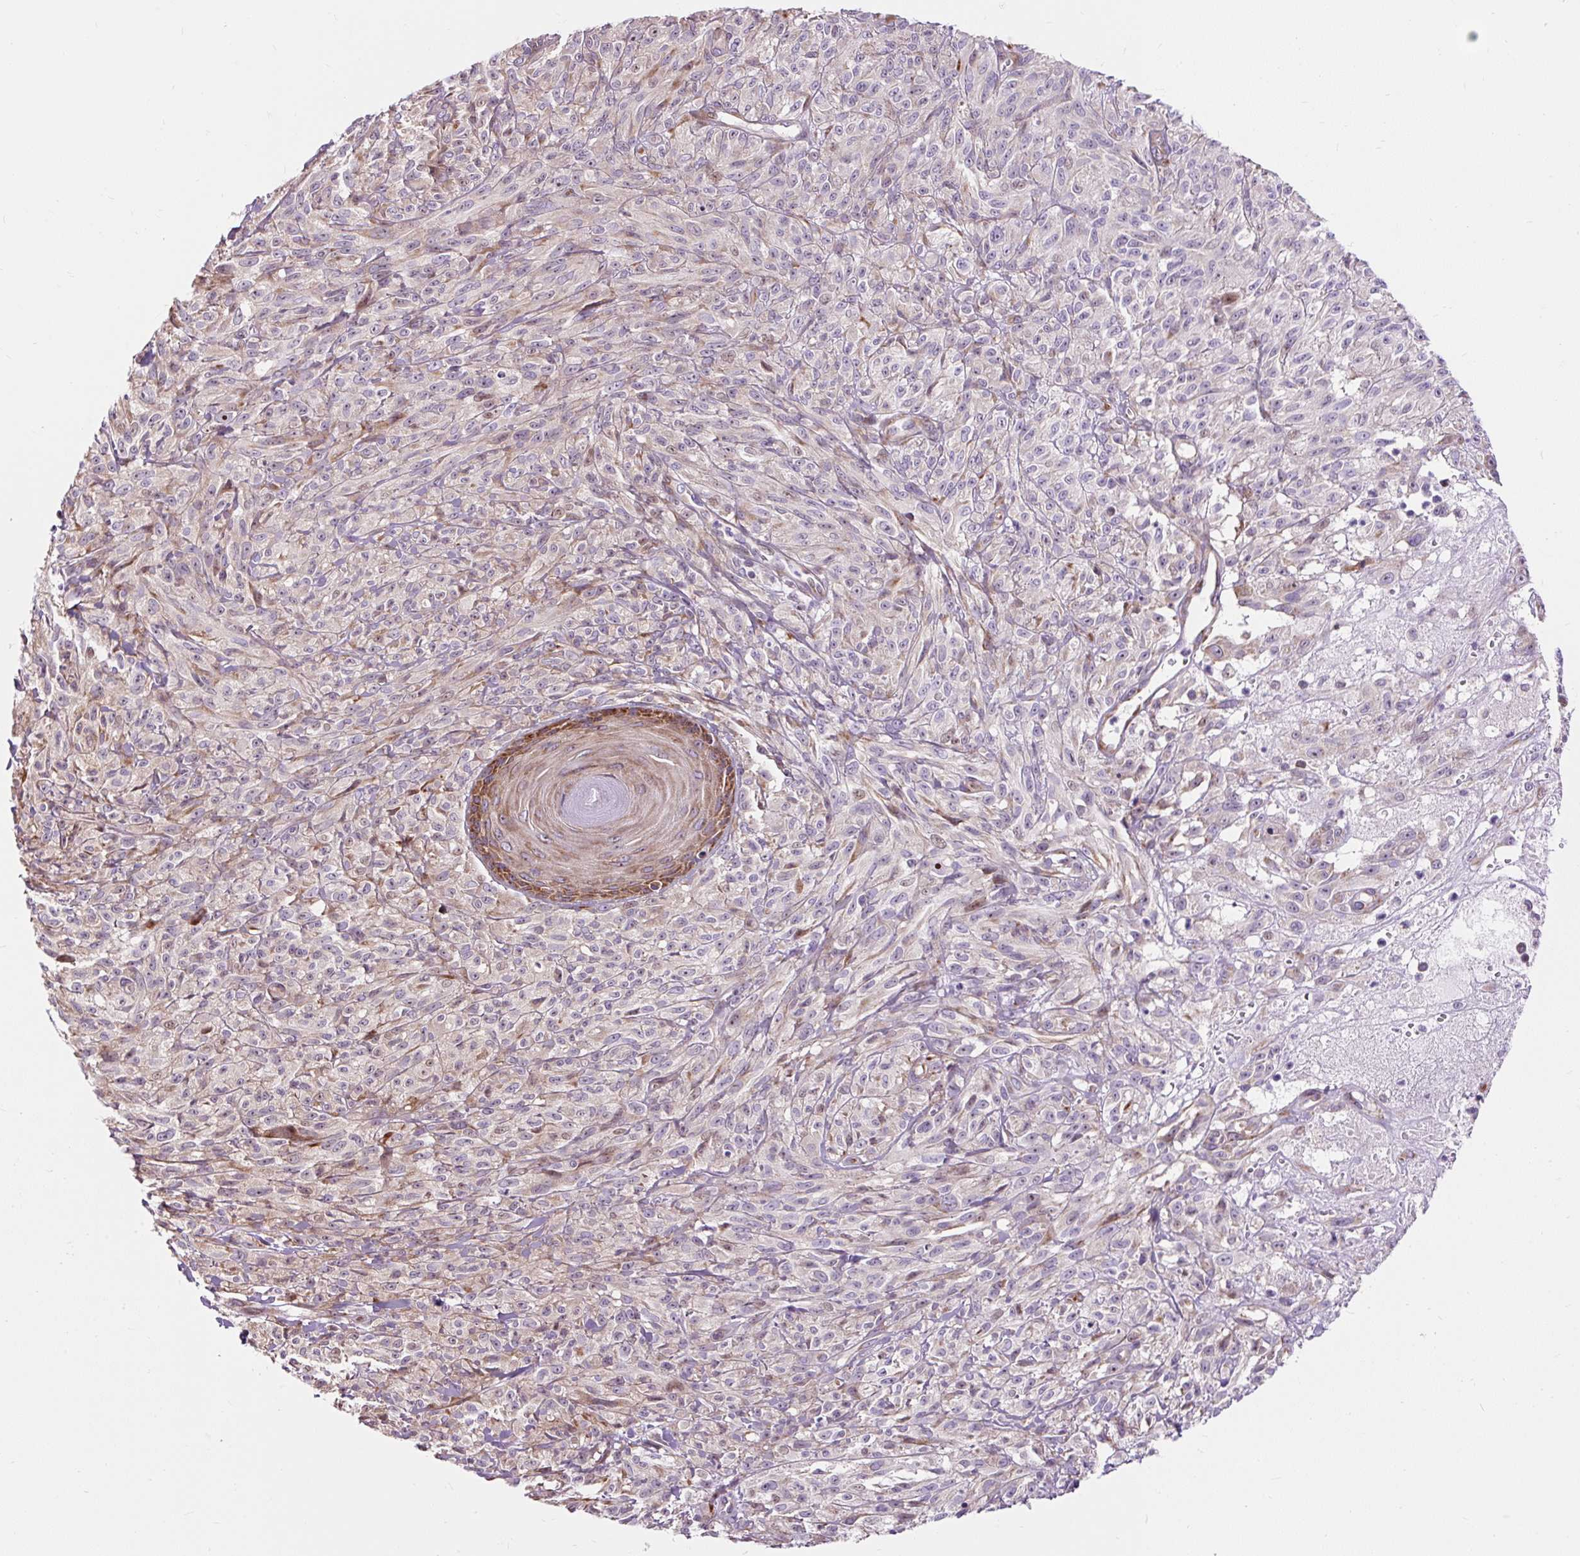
{"staining": {"intensity": "negative", "quantity": "none", "location": "none"}, "tissue": "melanoma", "cell_type": "Tumor cells", "image_type": "cancer", "snomed": [{"axis": "morphology", "description": "Malignant melanoma, NOS"}, {"axis": "topography", "description": "Skin of upper arm"}], "caption": "Micrograph shows no significant protein staining in tumor cells of malignant melanoma.", "gene": "CISD3", "patient": {"sex": "female", "age": 65}}